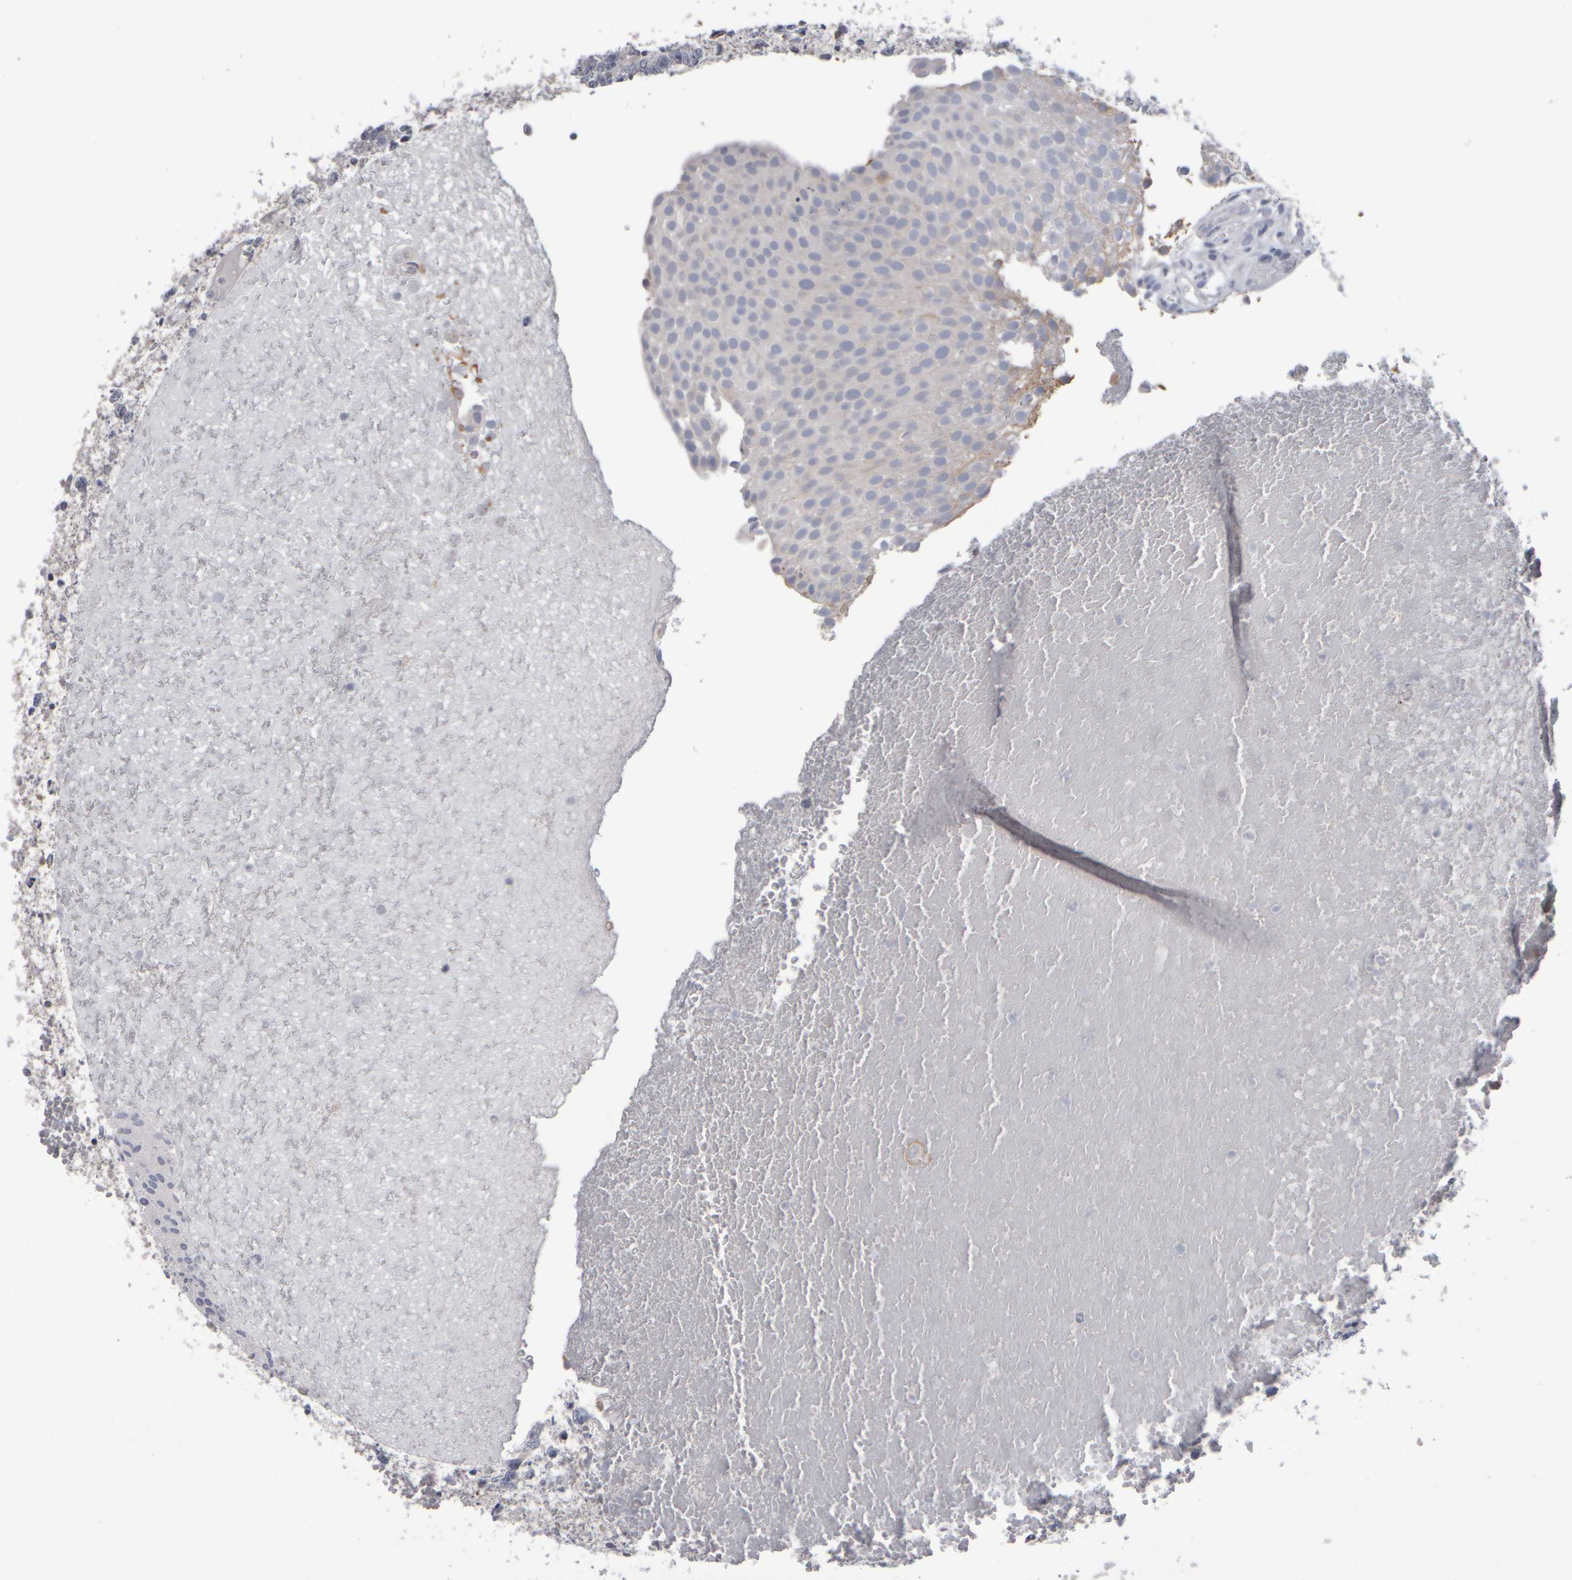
{"staining": {"intensity": "negative", "quantity": "none", "location": "none"}, "tissue": "urothelial cancer", "cell_type": "Tumor cells", "image_type": "cancer", "snomed": [{"axis": "morphology", "description": "Urothelial carcinoma, Low grade"}, {"axis": "topography", "description": "Urinary bladder"}], "caption": "Urothelial cancer was stained to show a protein in brown. There is no significant staining in tumor cells.", "gene": "EPHX2", "patient": {"sex": "male", "age": 78}}